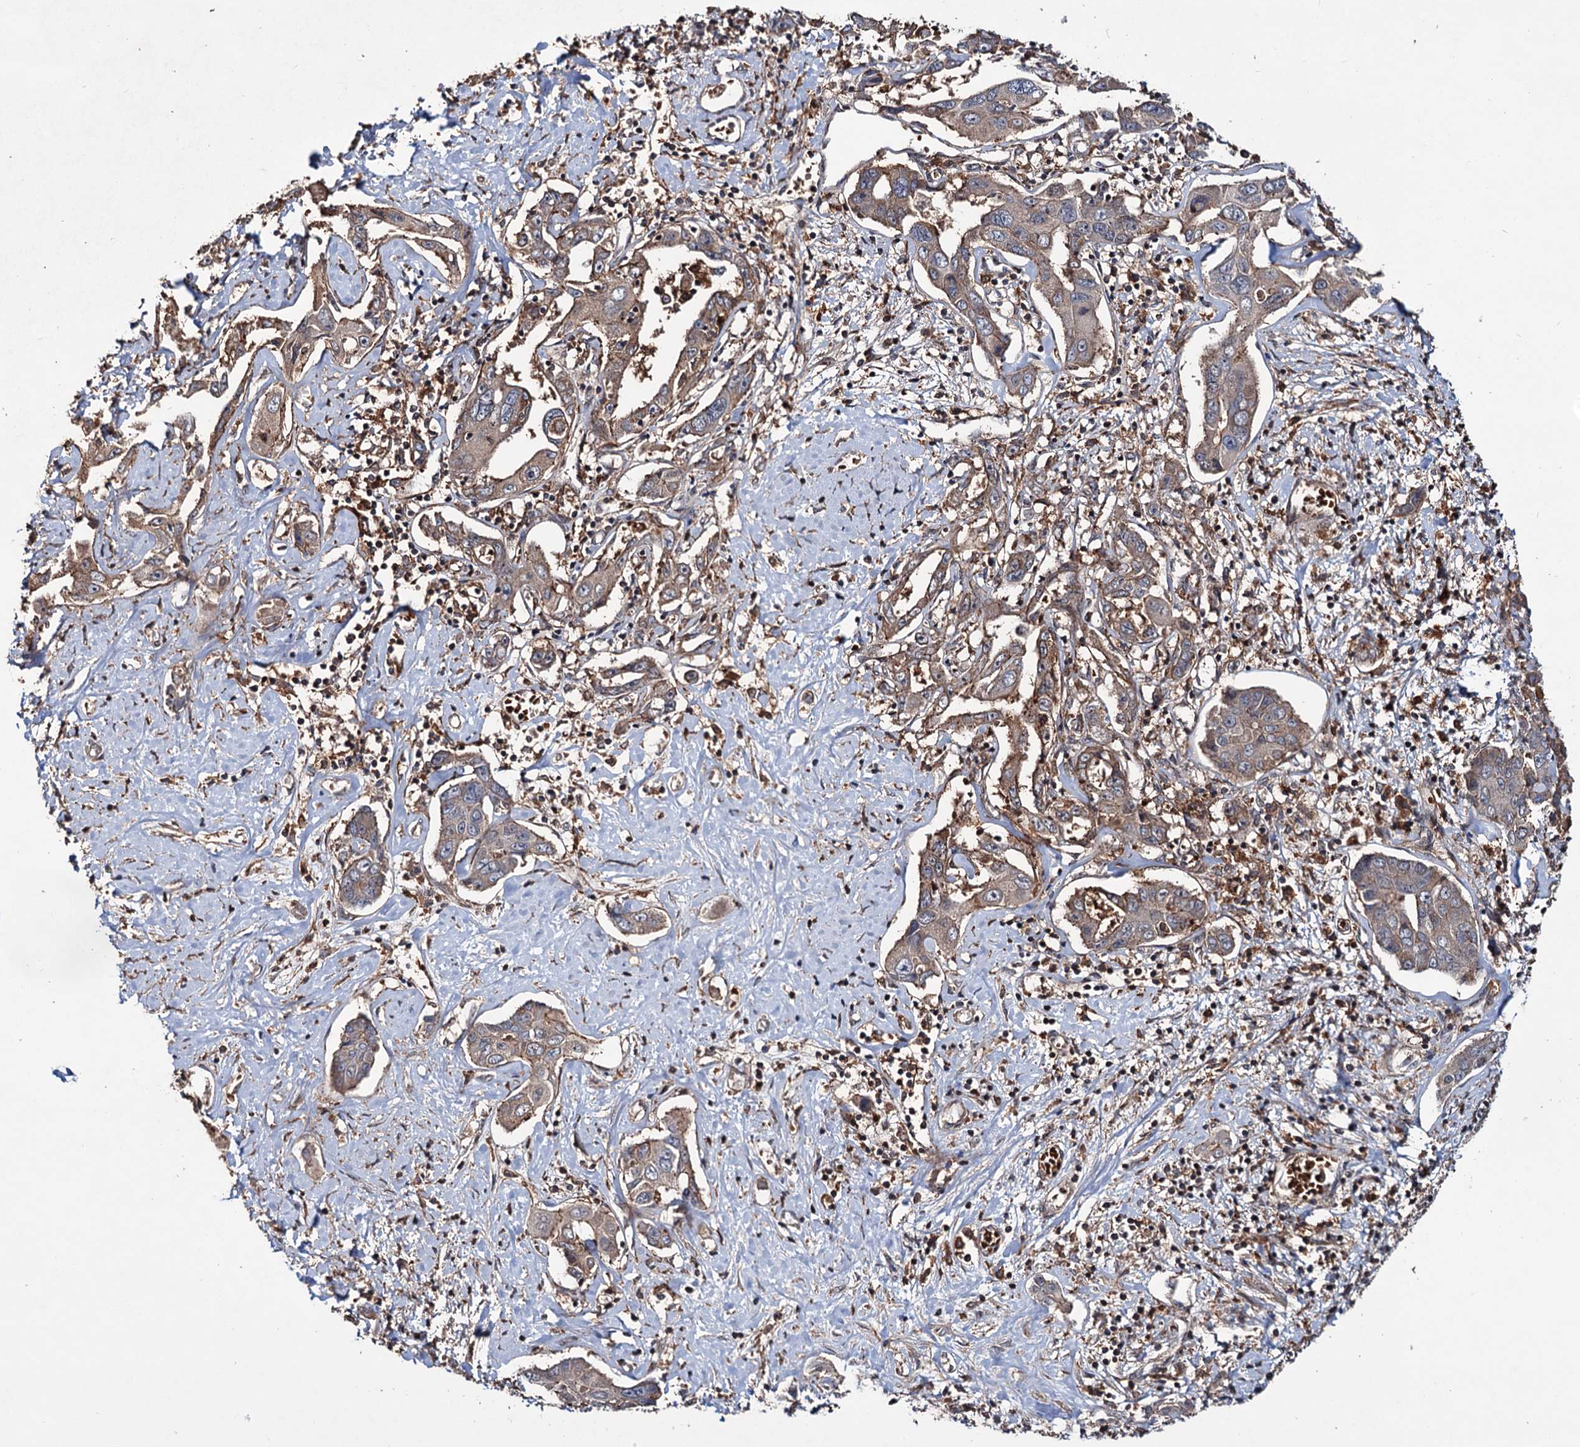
{"staining": {"intensity": "moderate", "quantity": ">75%", "location": "cytoplasmic/membranous"}, "tissue": "liver cancer", "cell_type": "Tumor cells", "image_type": "cancer", "snomed": [{"axis": "morphology", "description": "Cholangiocarcinoma"}, {"axis": "topography", "description": "Liver"}], "caption": "Tumor cells exhibit medium levels of moderate cytoplasmic/membranous expression in about >75% of cells in human liver cholangiocarcinoma.", "gene": "GRIP1", "patient": {"sex": "male", "age": 59}}